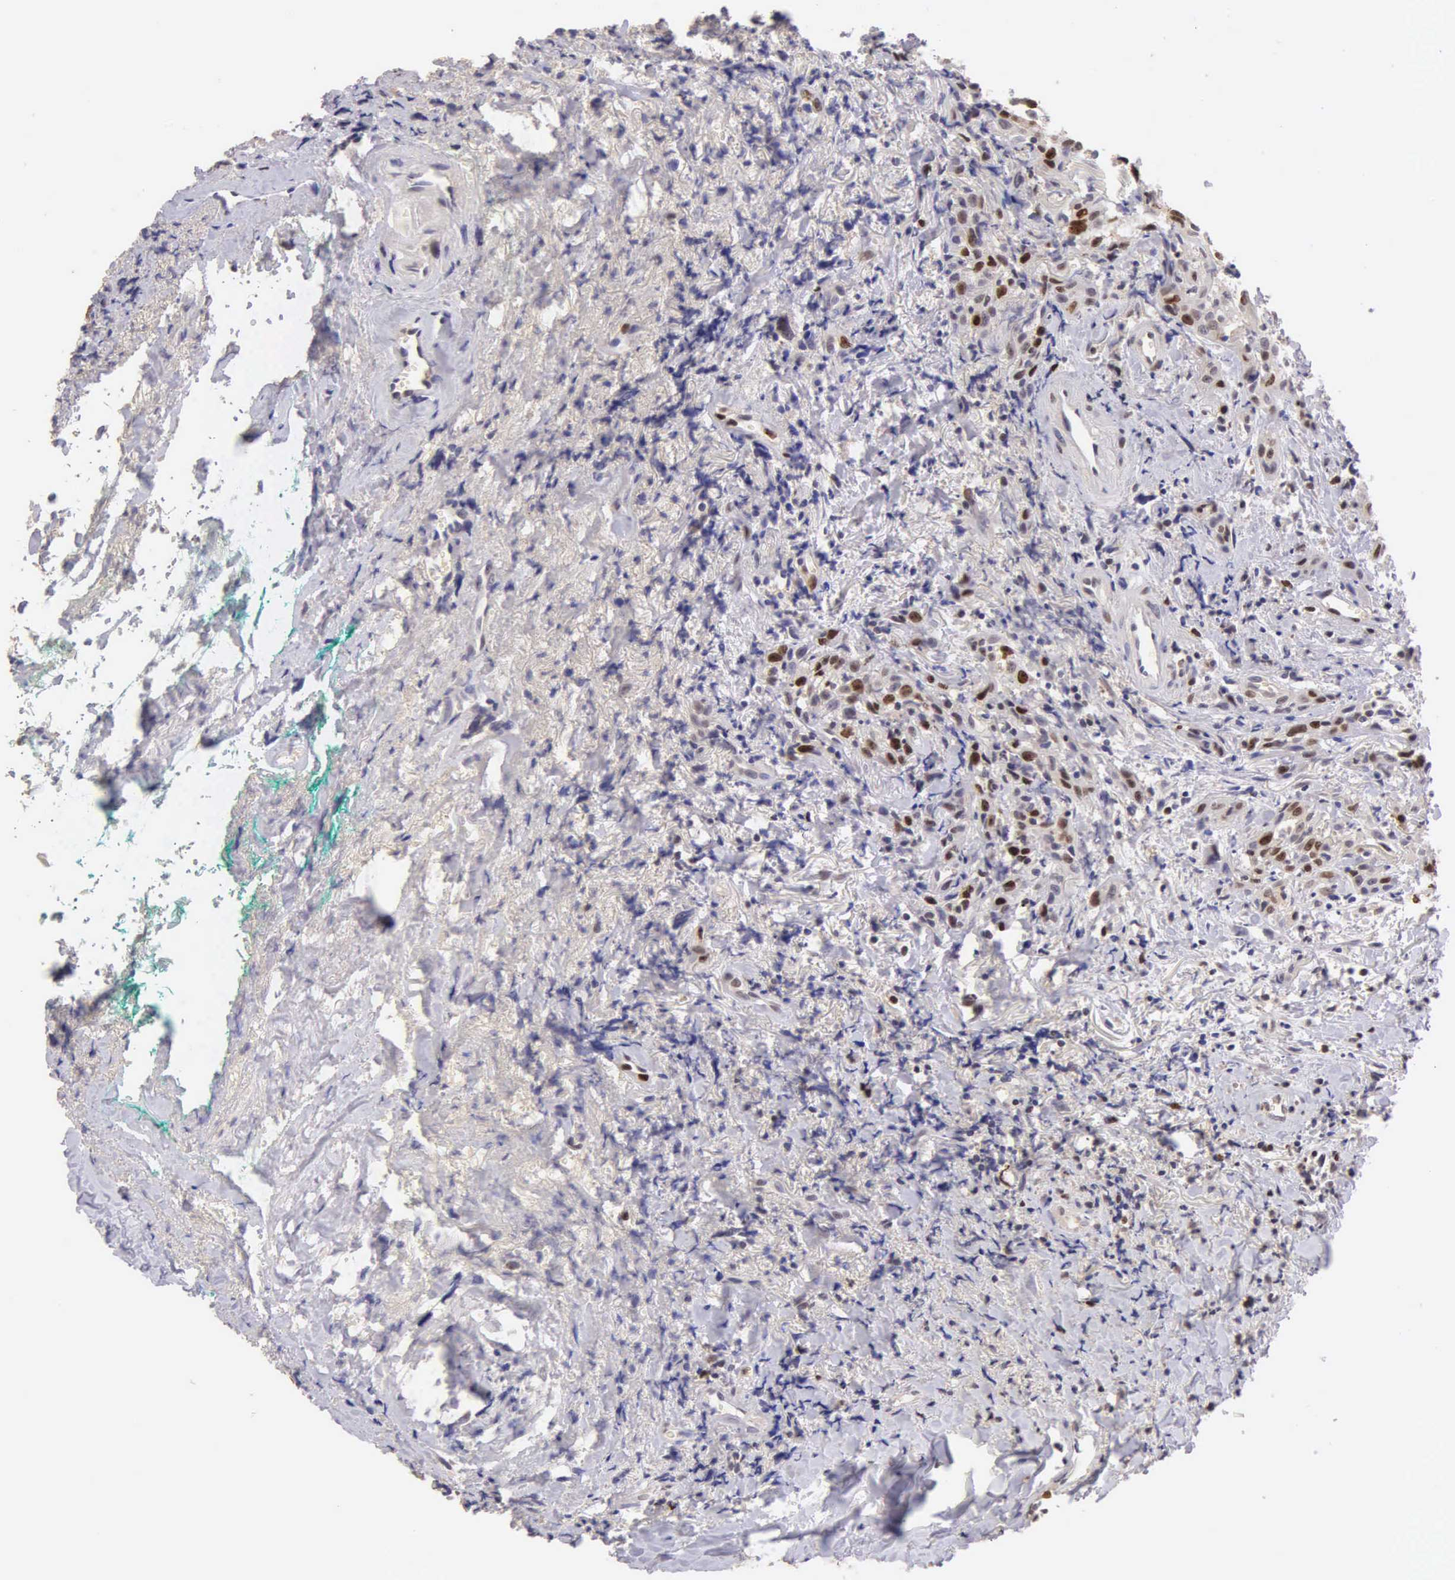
{"staining": {"intensity": "moderate", "quantity": ">75%", "location": "nuclear"}, "tissue": "head and neck cancer", "cell_type": "Tumor cells", "image_type": "cancer", "snomed": [{"axis": "morphology", "description": "Squamous cell carcinoma, NOS"}, {"axis": "topography", "description": "Oral tissue"}, {"axis": "topography", "description": "Head-Neck"}], "caption": "Tumor cells display medium levels of moderate nuclear expression in about >75% of cells in human head and neck cancer.", "gene": "MKI67", "patient": {"sex": "female", "age": 82}}